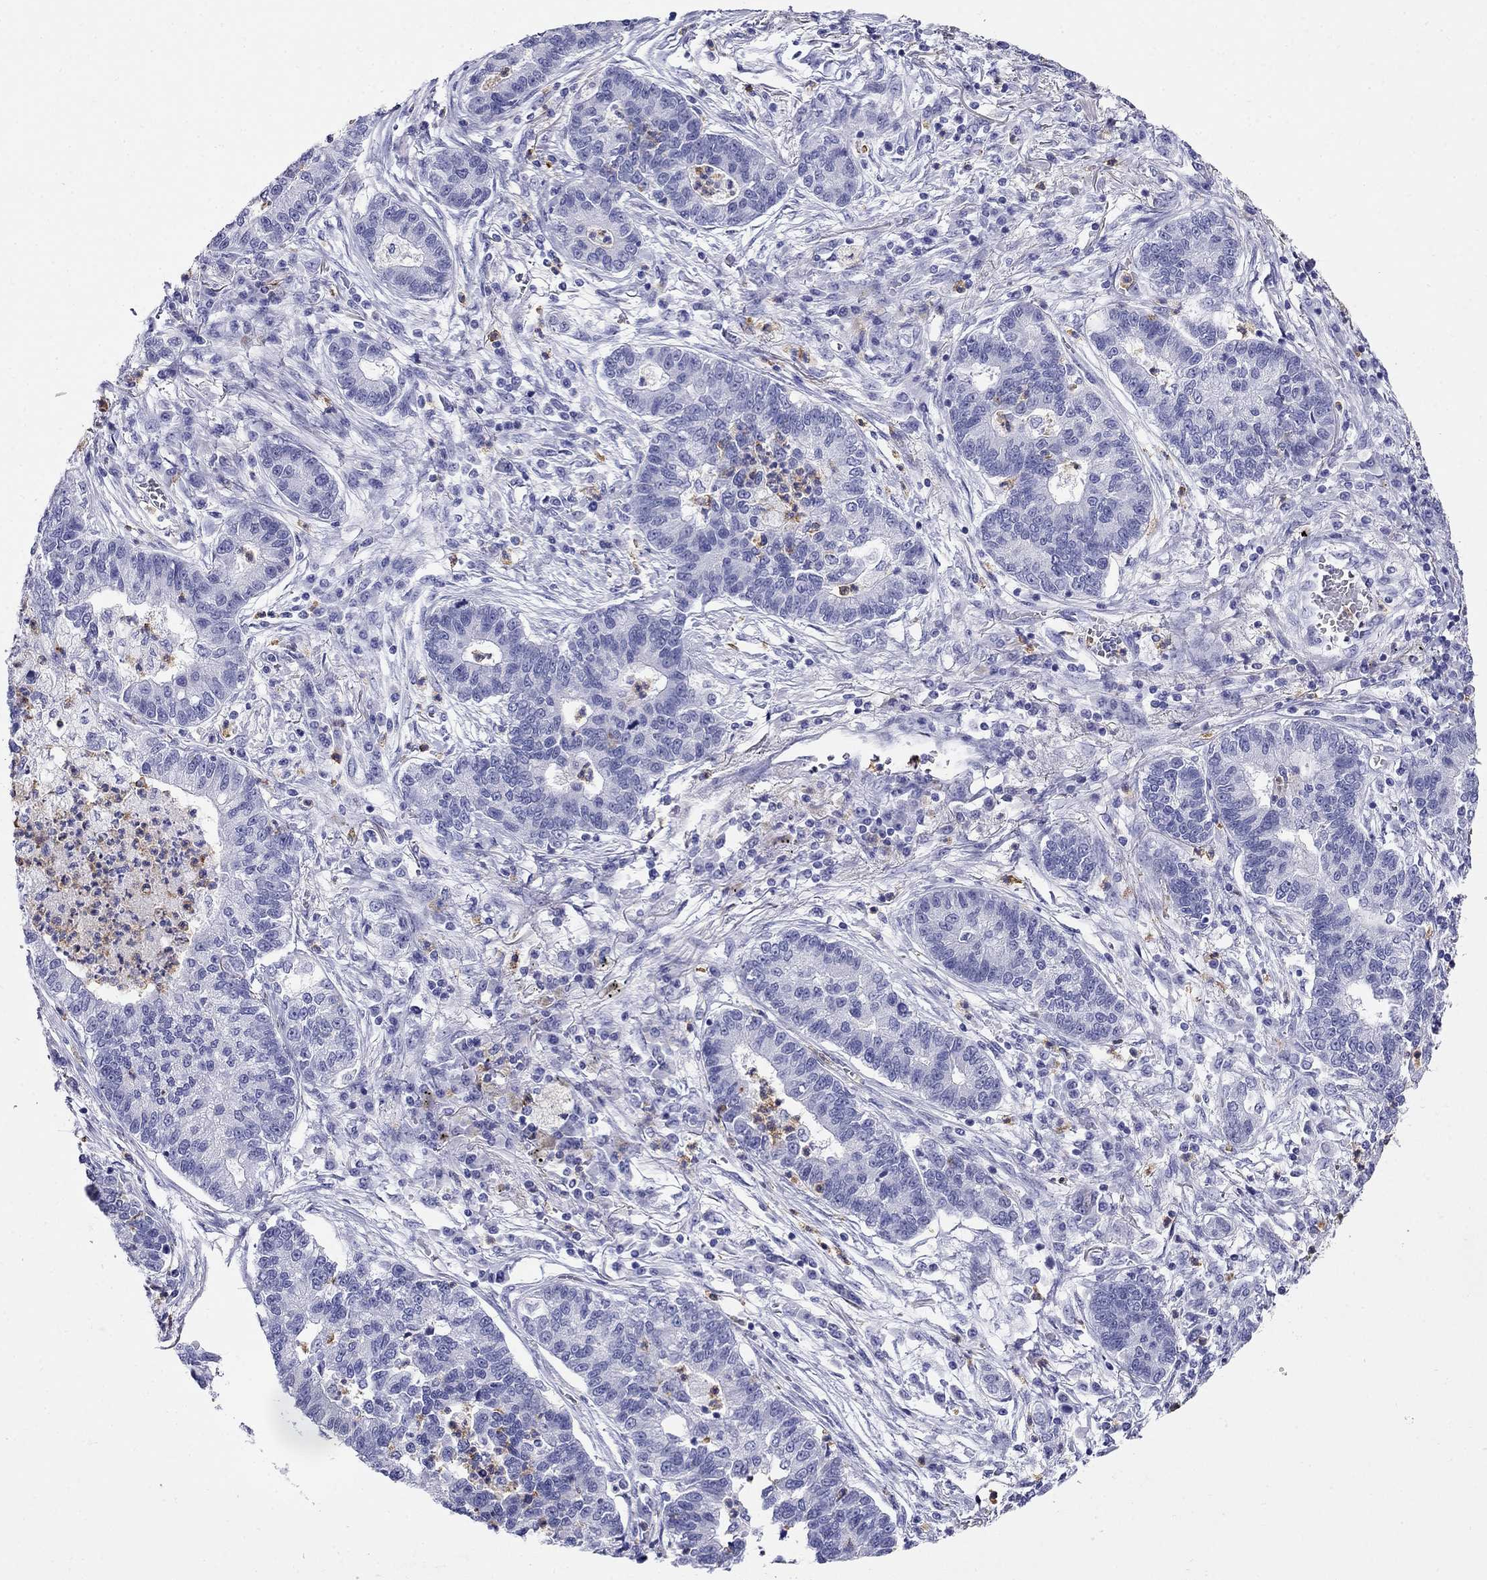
{"staining": {"intensity": "negative", "quantity": "none", "location": "none"}, "tissue": "lung cancer", "cell_type": "Tumor cells", "image_type": "cancer", "snomed": [{"axis": "morphology", "description": "Adenocarcinoma, NOS"}, {"axis": "topography", "description": "Lung"}], "caption": "The IHC image has no significant staining in tumor cells of lung cancer tissue. (DAB immunohistochemistry (IHC) with hematoxylin counter stain).", "gene": "PPP1R36", "patient": {"sex": "female", "age": 57}}